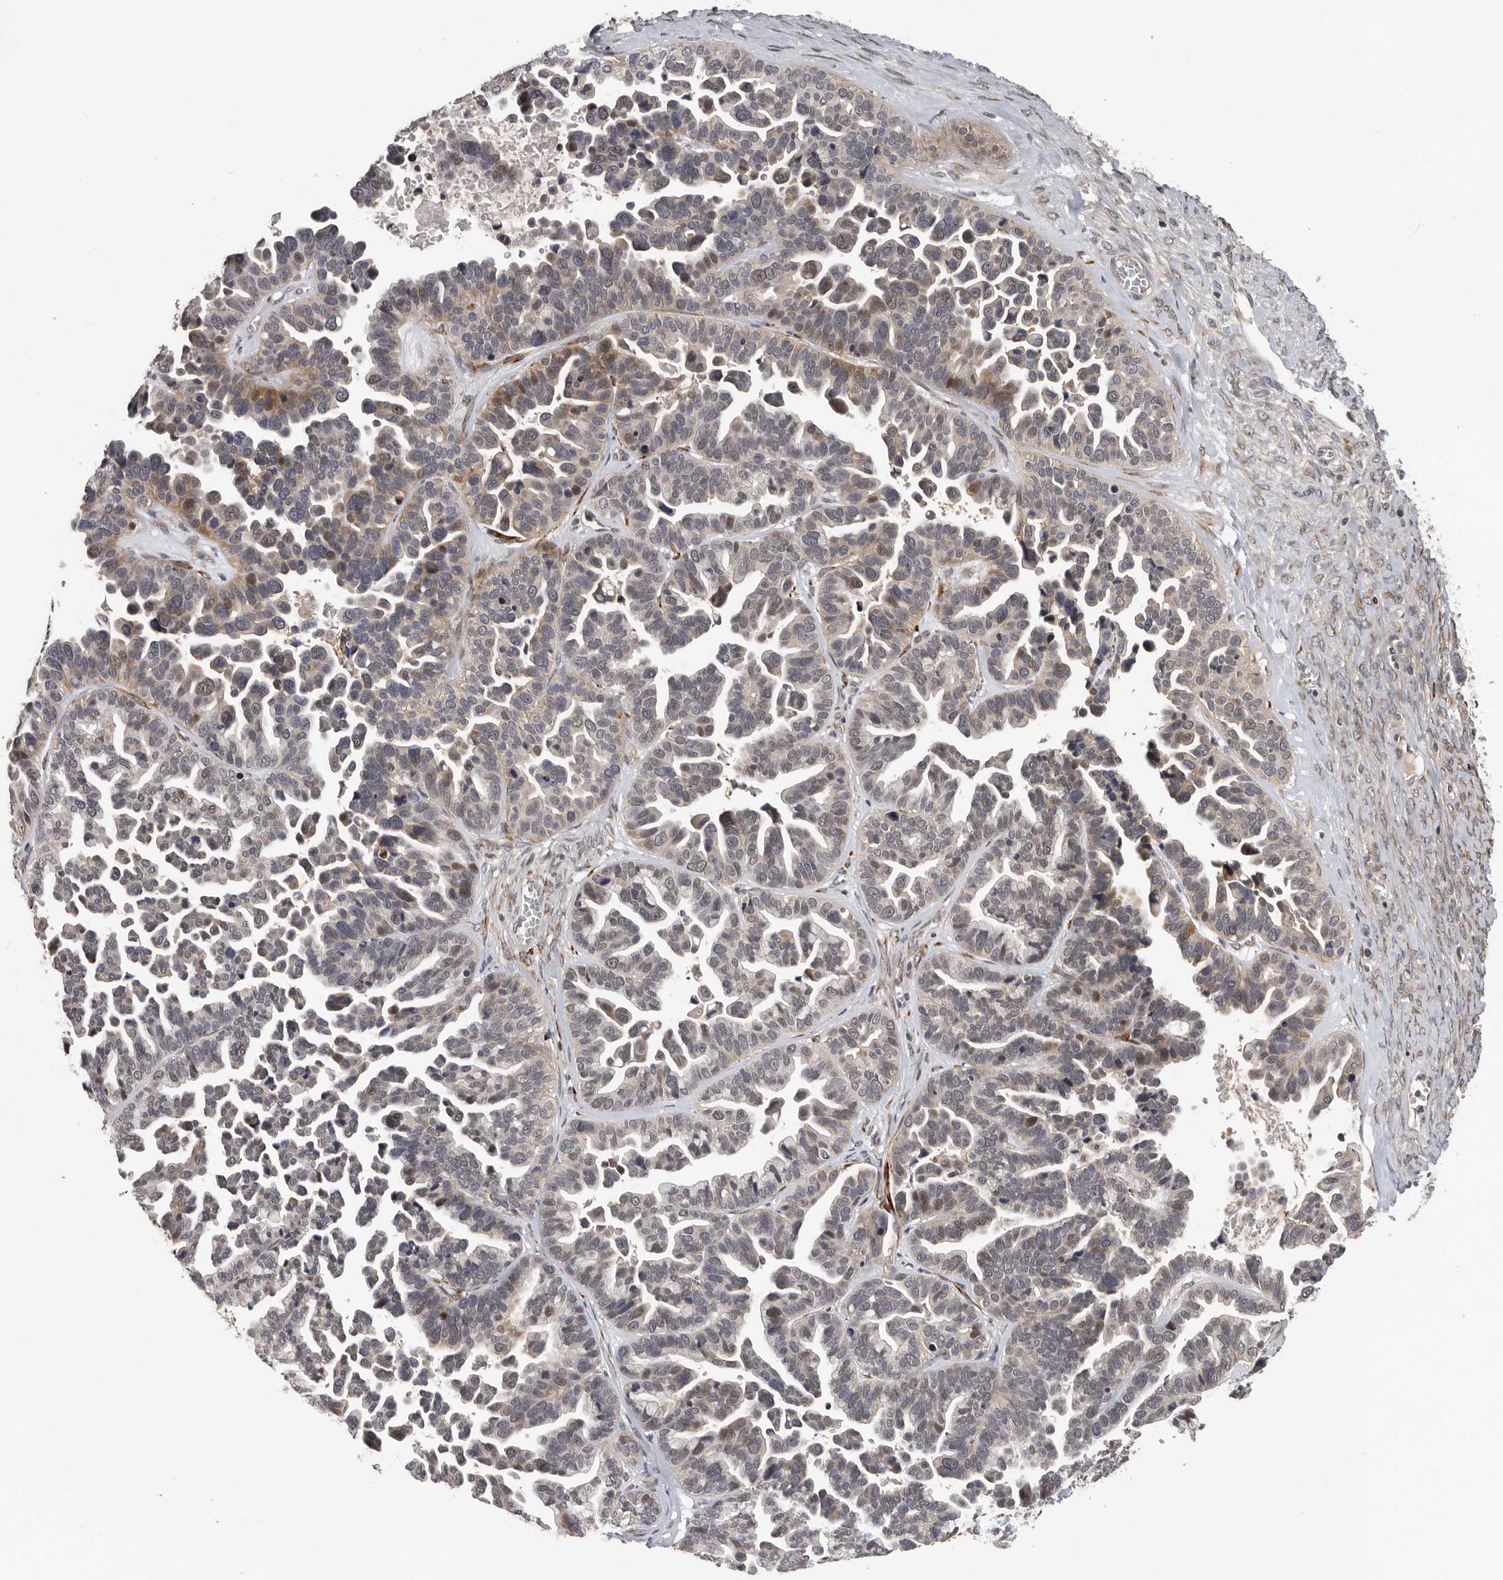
{"staining": {"intensity": "moderate", "quantity": "<25%", "location": "nuclear"}, "tissue": "ovarian cancer", "cell_type": "Tumor cells", "image_type": "cancer", "snomed": [{"axis": "morphology", "description": "Cystadenocarcinoma, serous, NOS"}, {"axis": "topography", "description": "Ovary"}], "caption": "Moderate nuclear protein staining is identified in about <25% of tumor cells in ovarian cancer (serous cystadenocarcinoma).", "gene": "HENMT1", "patient": {"sex": "female", "age": 56}}